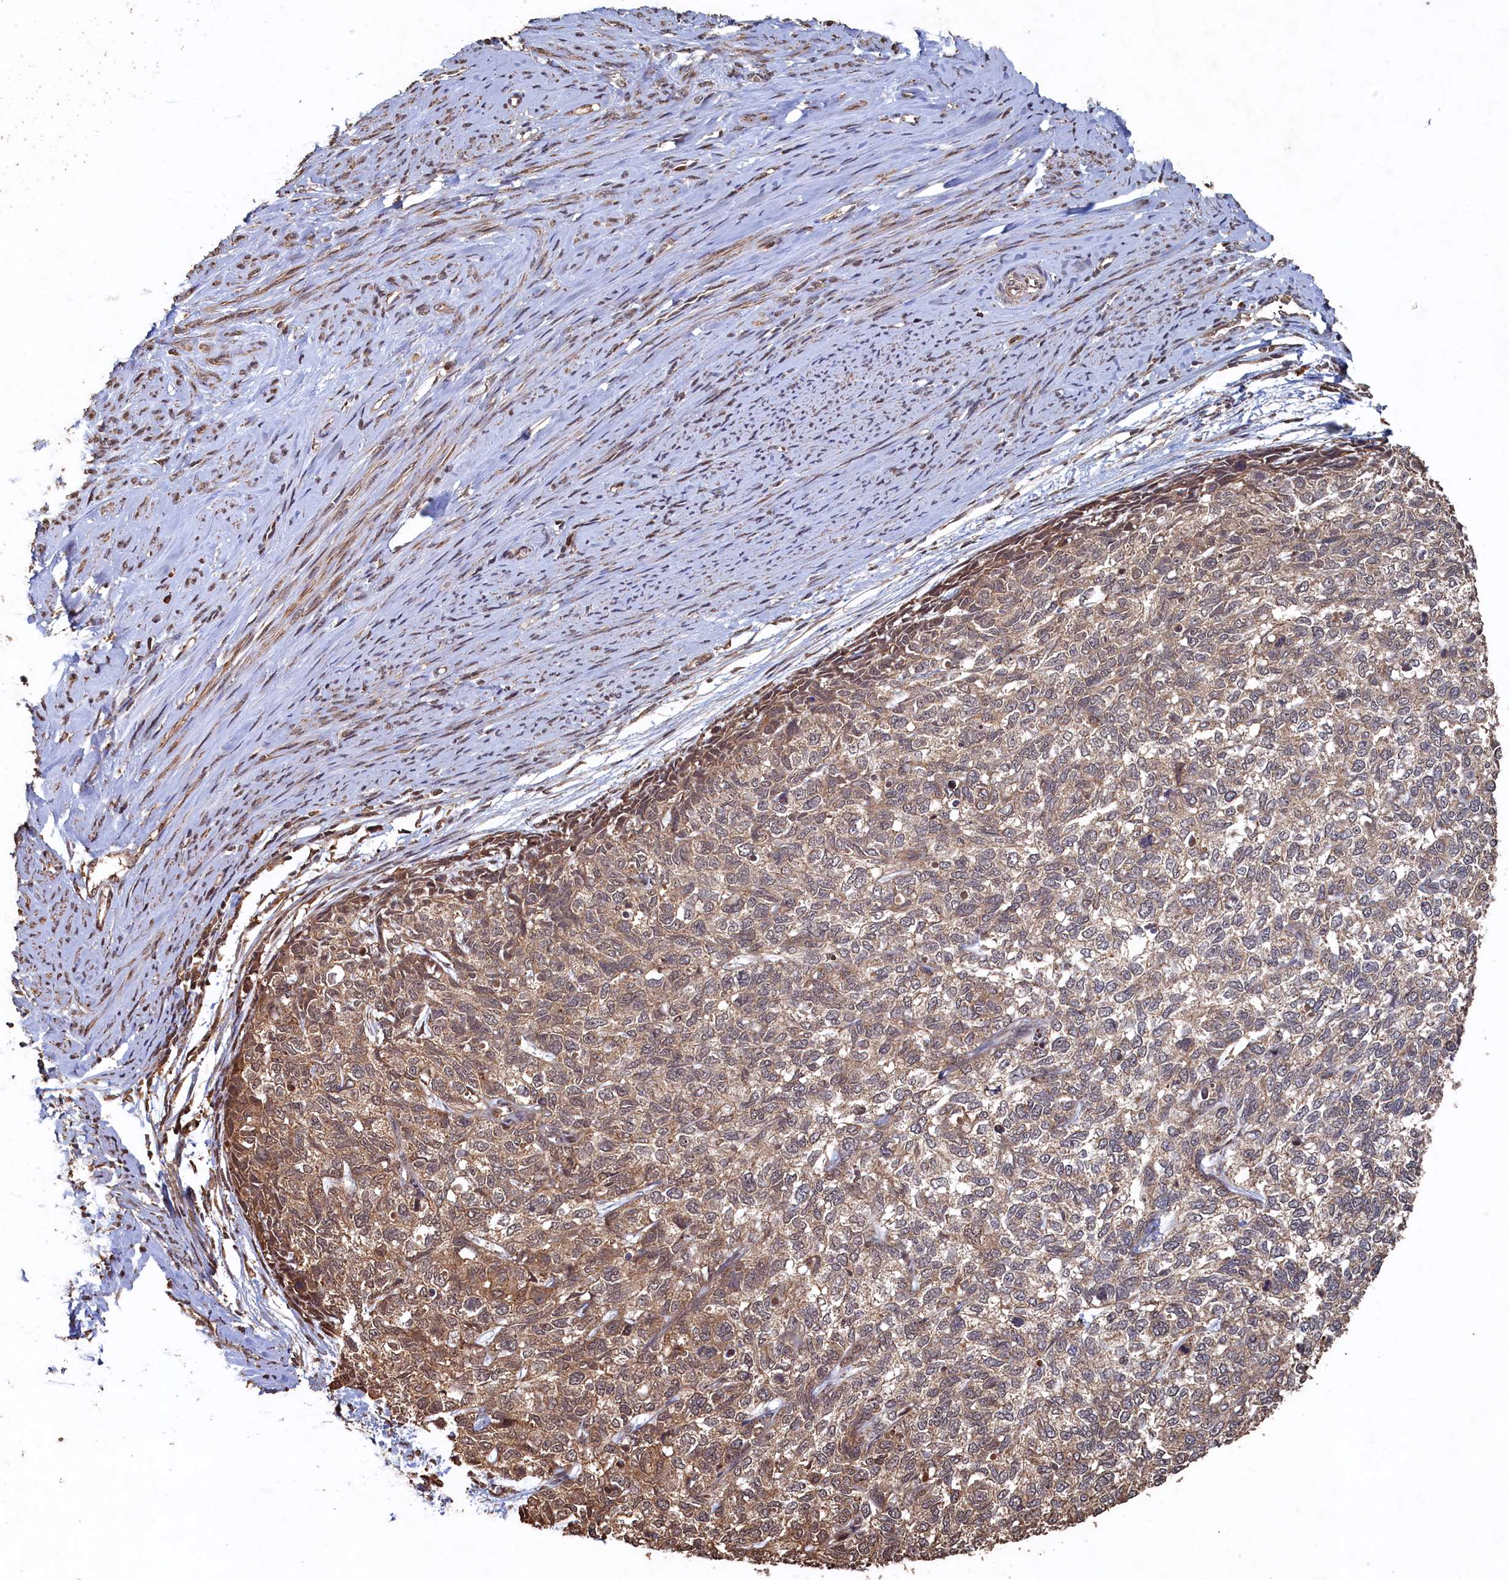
{"staining": {"intensity": "weak", "quantity": ">75%", "location": "cytoplasmic/membranous"}, "tissue": "cervical cancer", "cell_type": "Tumor cells", "image_type": "cancer", "snomed": [{"axis": "morphology", "description": "Squamous cell carcinoma, NOS"}, {"axis": "topography", "description": "Cervix"}], "caption": "A micrograph of squamous cell carcinoma (cervical) stained for a protein demonstrates weak cytoplasmic/membranous brown staining in tumor cells. (IHC, brightfield microscopy, high magnification).", "gene": "PIGN", "patient": {"sex": "female", "age": 63}}